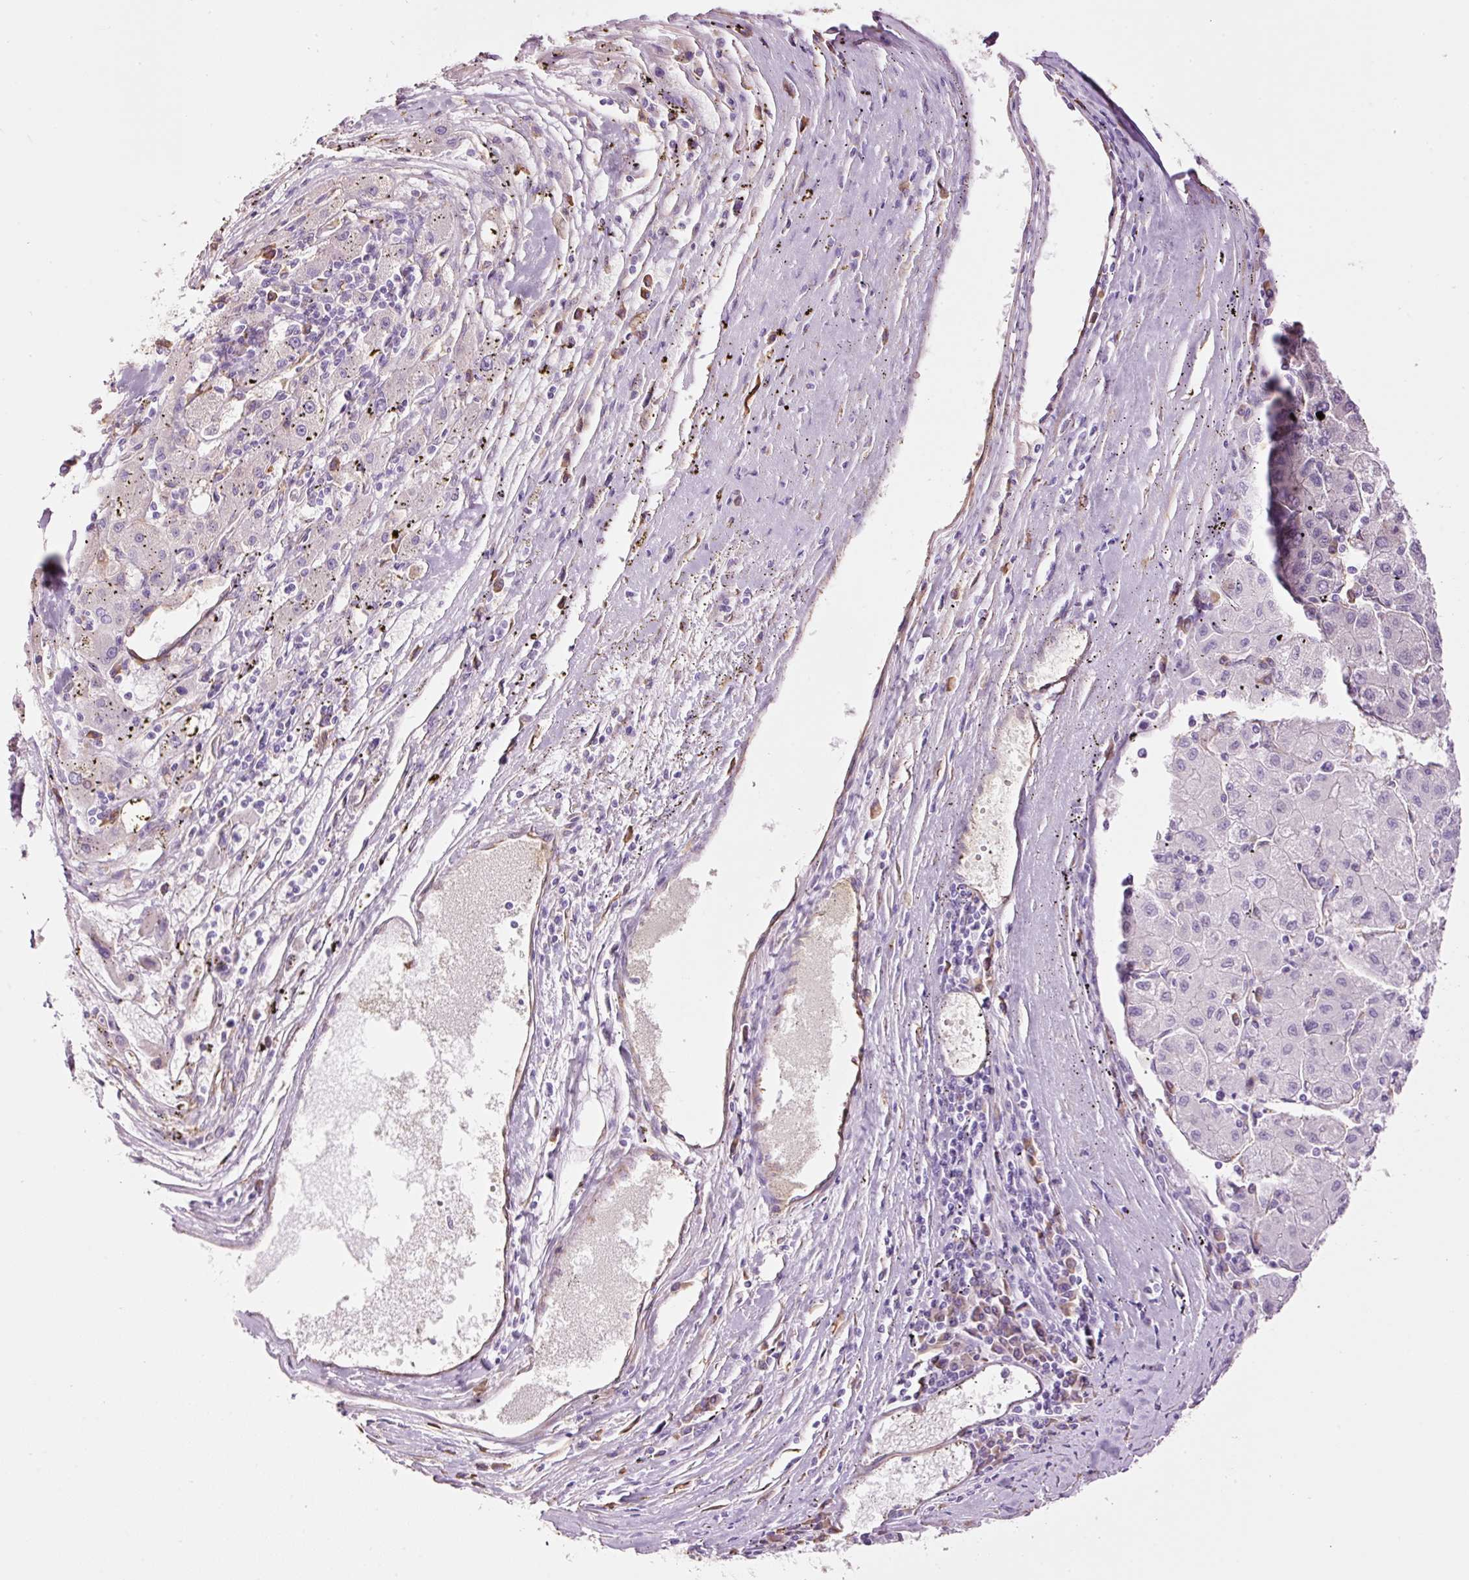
{"staining": {"intensity": "negative", "quantity": "none", "location": "none"}, "tissue": "liver cancer", "cell_type": "Tumor cells", "image_type": "cancer", "snomed": [{"axis": "morphology", "description": "Carcinoma, Hepatocellular, NOS"}, {"axis": "topography", "description": "Liver"}], "caption": "A micrograph of liver cancer stained for a protein reveals no brown staining in tumor cells.", "gene": "GCG", "patient": {"sex": "male", "age": 72}}